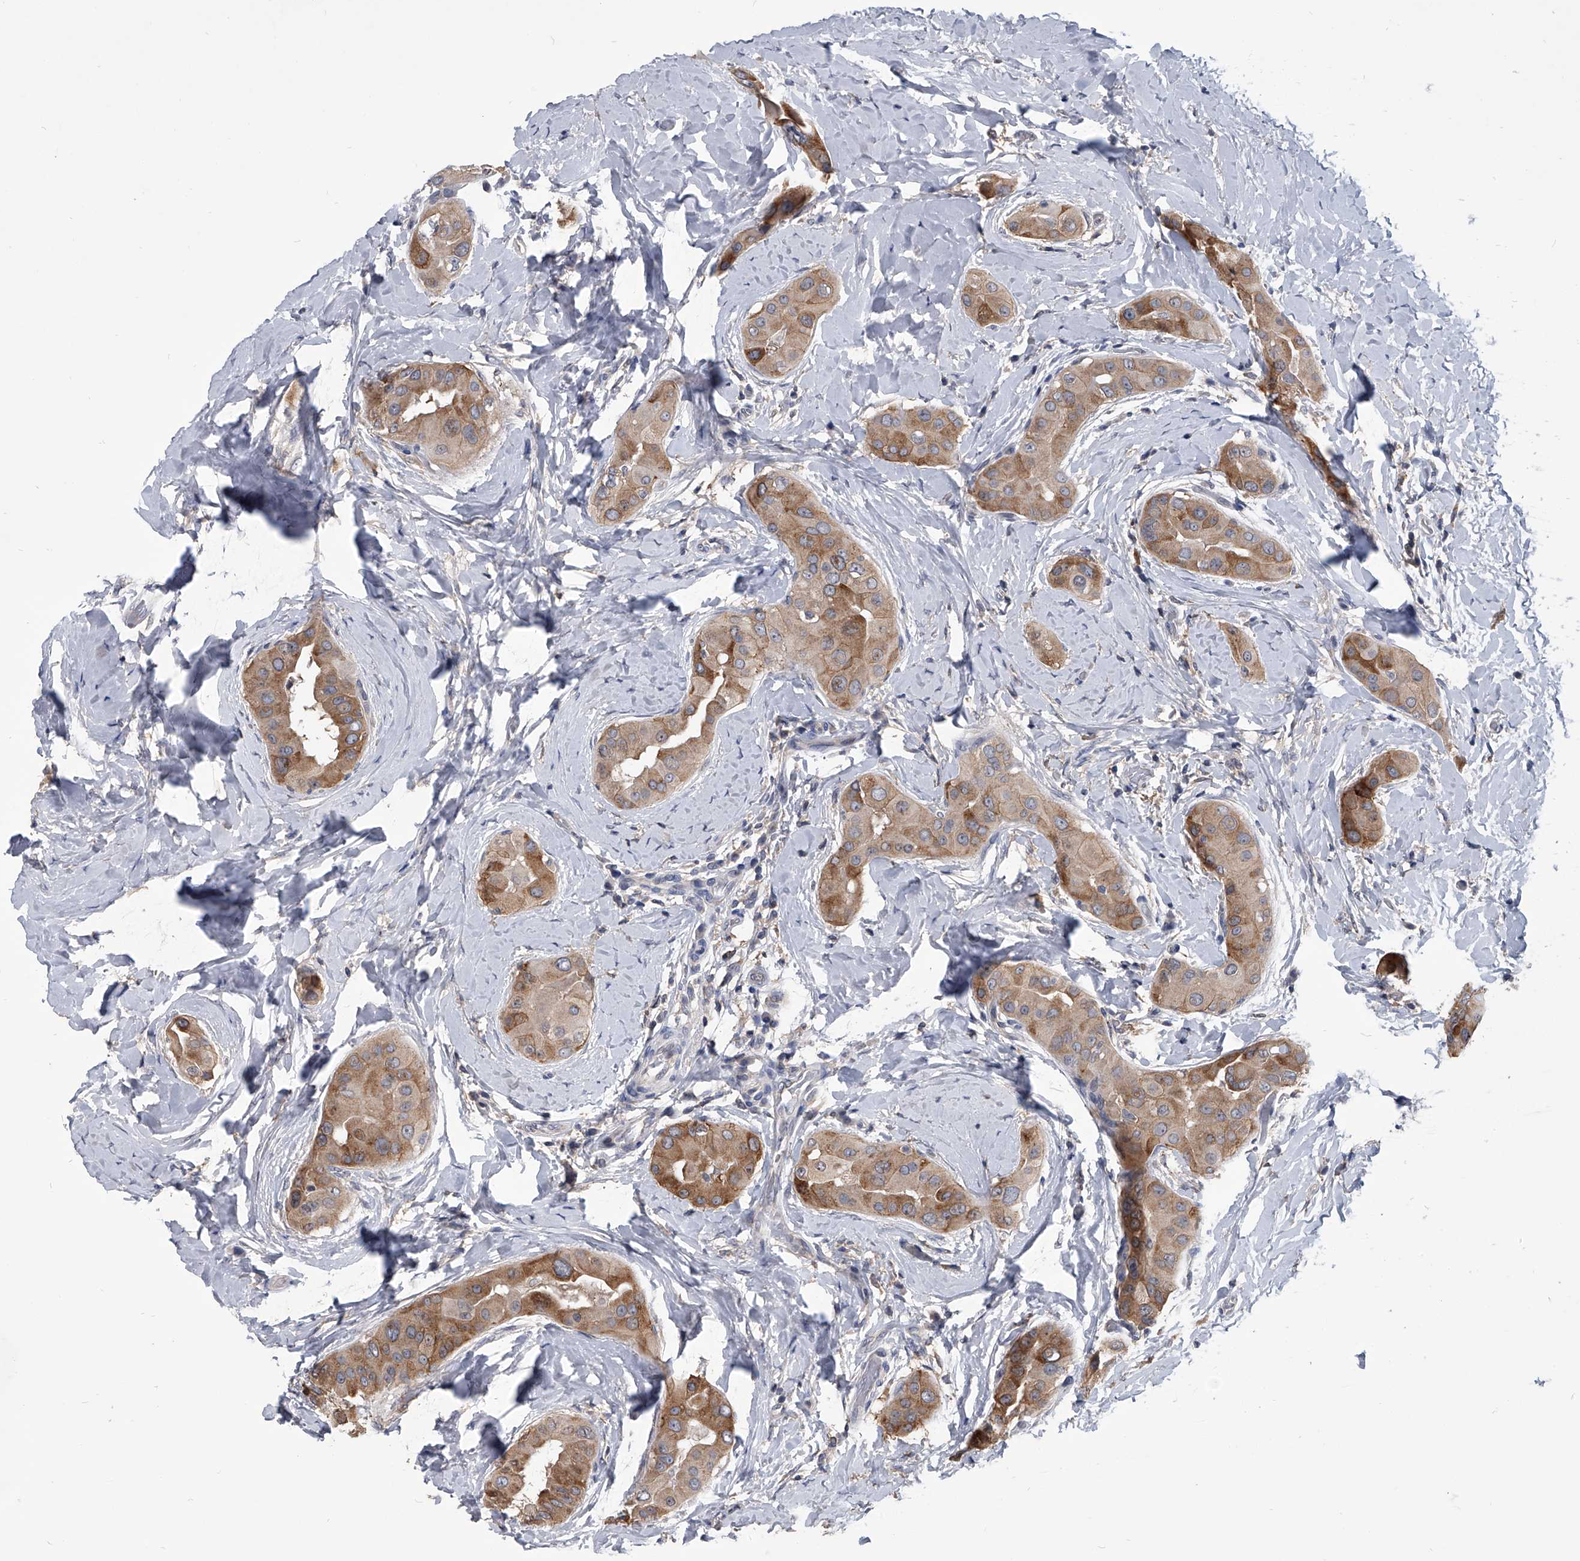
{"staining": {"intensity": "moderate", "quantity": ">75%", "location": "cytoplasmic/membranous"}, "tissue": "thyroid cancer", "cell_type": "Tumor cells", "image_type": "cancer", "snomed": [{"axis": "morphology", "description": "Papillary adenocarcinoma, NOS"}, {"axis": "topography", "description": "Thyroid gland"}], "caption": "Tumor cells demonstrate medium levels of moderate cytoplasmic/membranous expression in approximately >75% of cells in thyroid papillary adenocarcinoma. (IHC, brightfield microscopy, high magnification).", "gene": "MAP4K3", "patient": {"sex": "male", "age": 33}}